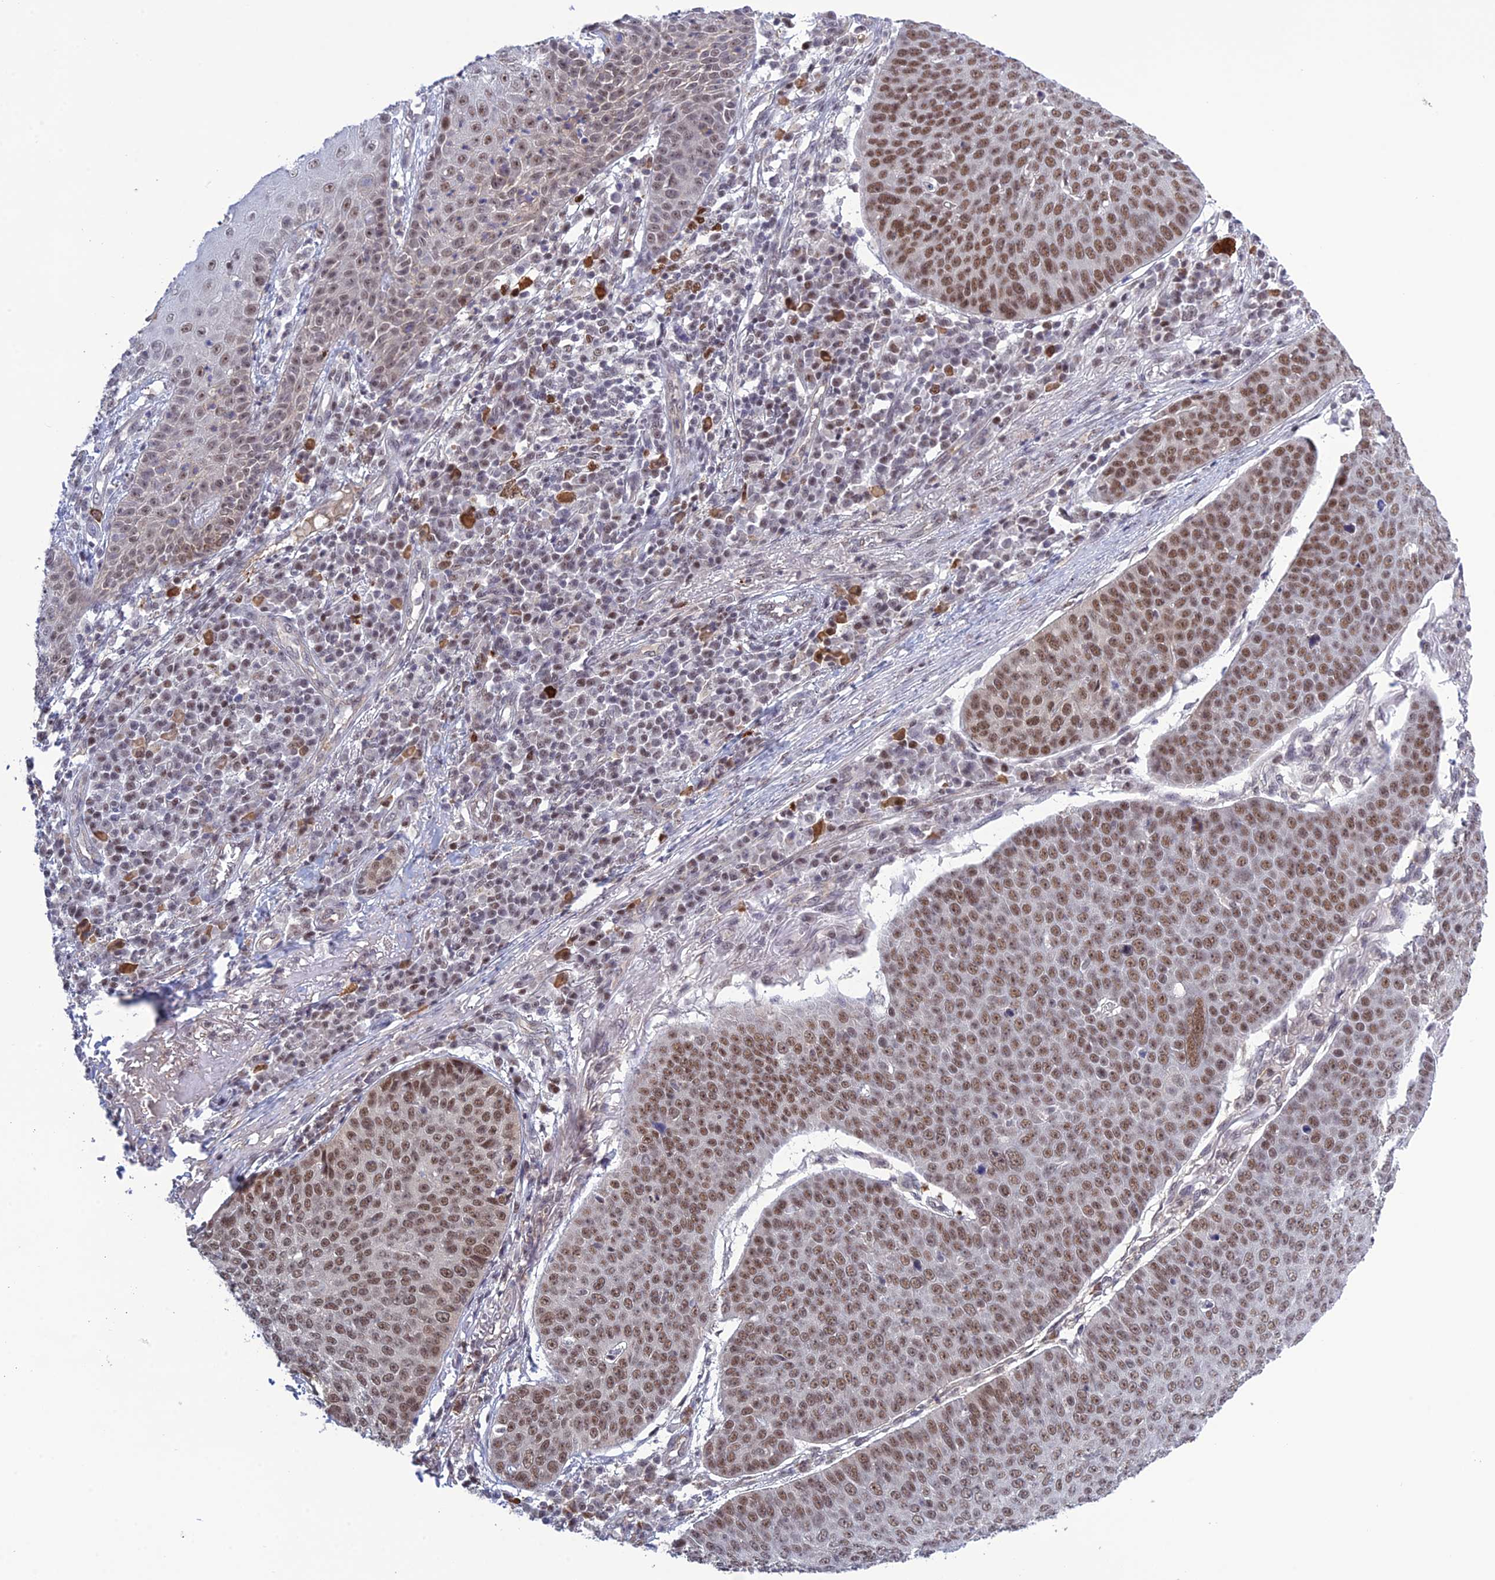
{"staining": {"intensity": "moderate", "quantity": ">75%", "location": "nuclear"}, "tissue": "skin cancer", "cell_type": "Tumor cells", "image_type": "cancer", "snomed": [{"axis": "morphology", "description": "Squamous cell carcinoma, NOS"}, {"axis": "topography", "description": "Skin"}], "caption": "About >75% of tumor cells in skin squamous cell carcinoma display moderate nuclear protein positivity as visualized by brown immunohistochemical staining.", "gene": "TCEA1", "patient": {"sex": "male", "age": 71}}